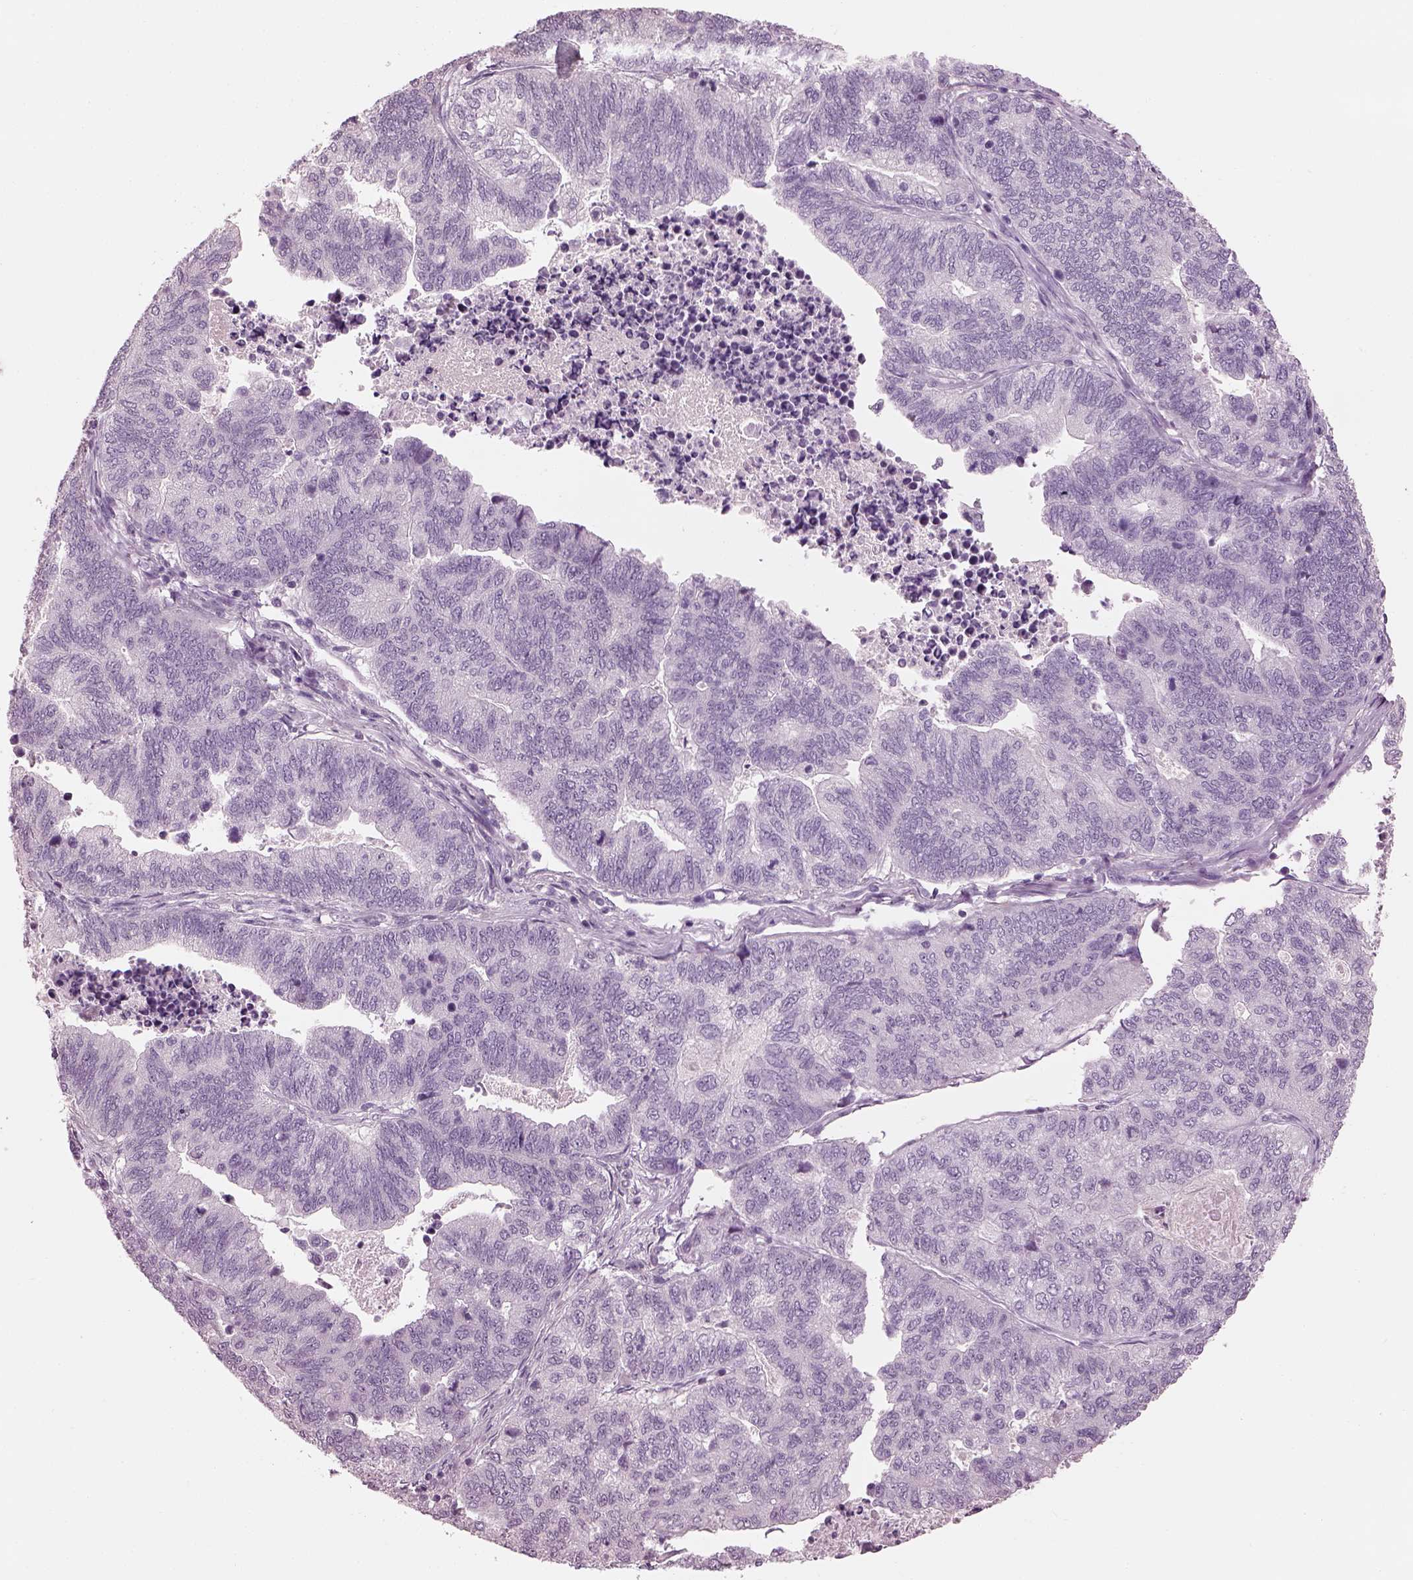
{"staining": {"intensity": "negative", "quantity": "none", "location": "none"}, "tissue": "stomach cancer", "cell_type": "Tumor cells", "image_type": "cancer", "snomed": [{"axis": "morphology", "description": "Adenocarcinoma, NOS"}, {"axis": "topography", "description": "Stomach, upper"}], "caption": "Immunohistochemistry image of neoplastic tissue: human stomach cancer stained with DAB (3,3'-diaminobenzidine) shows no significant protein expression in tumor cells.", "gene": "PACRG", "patient": {"sex": "female", "age": 67}}